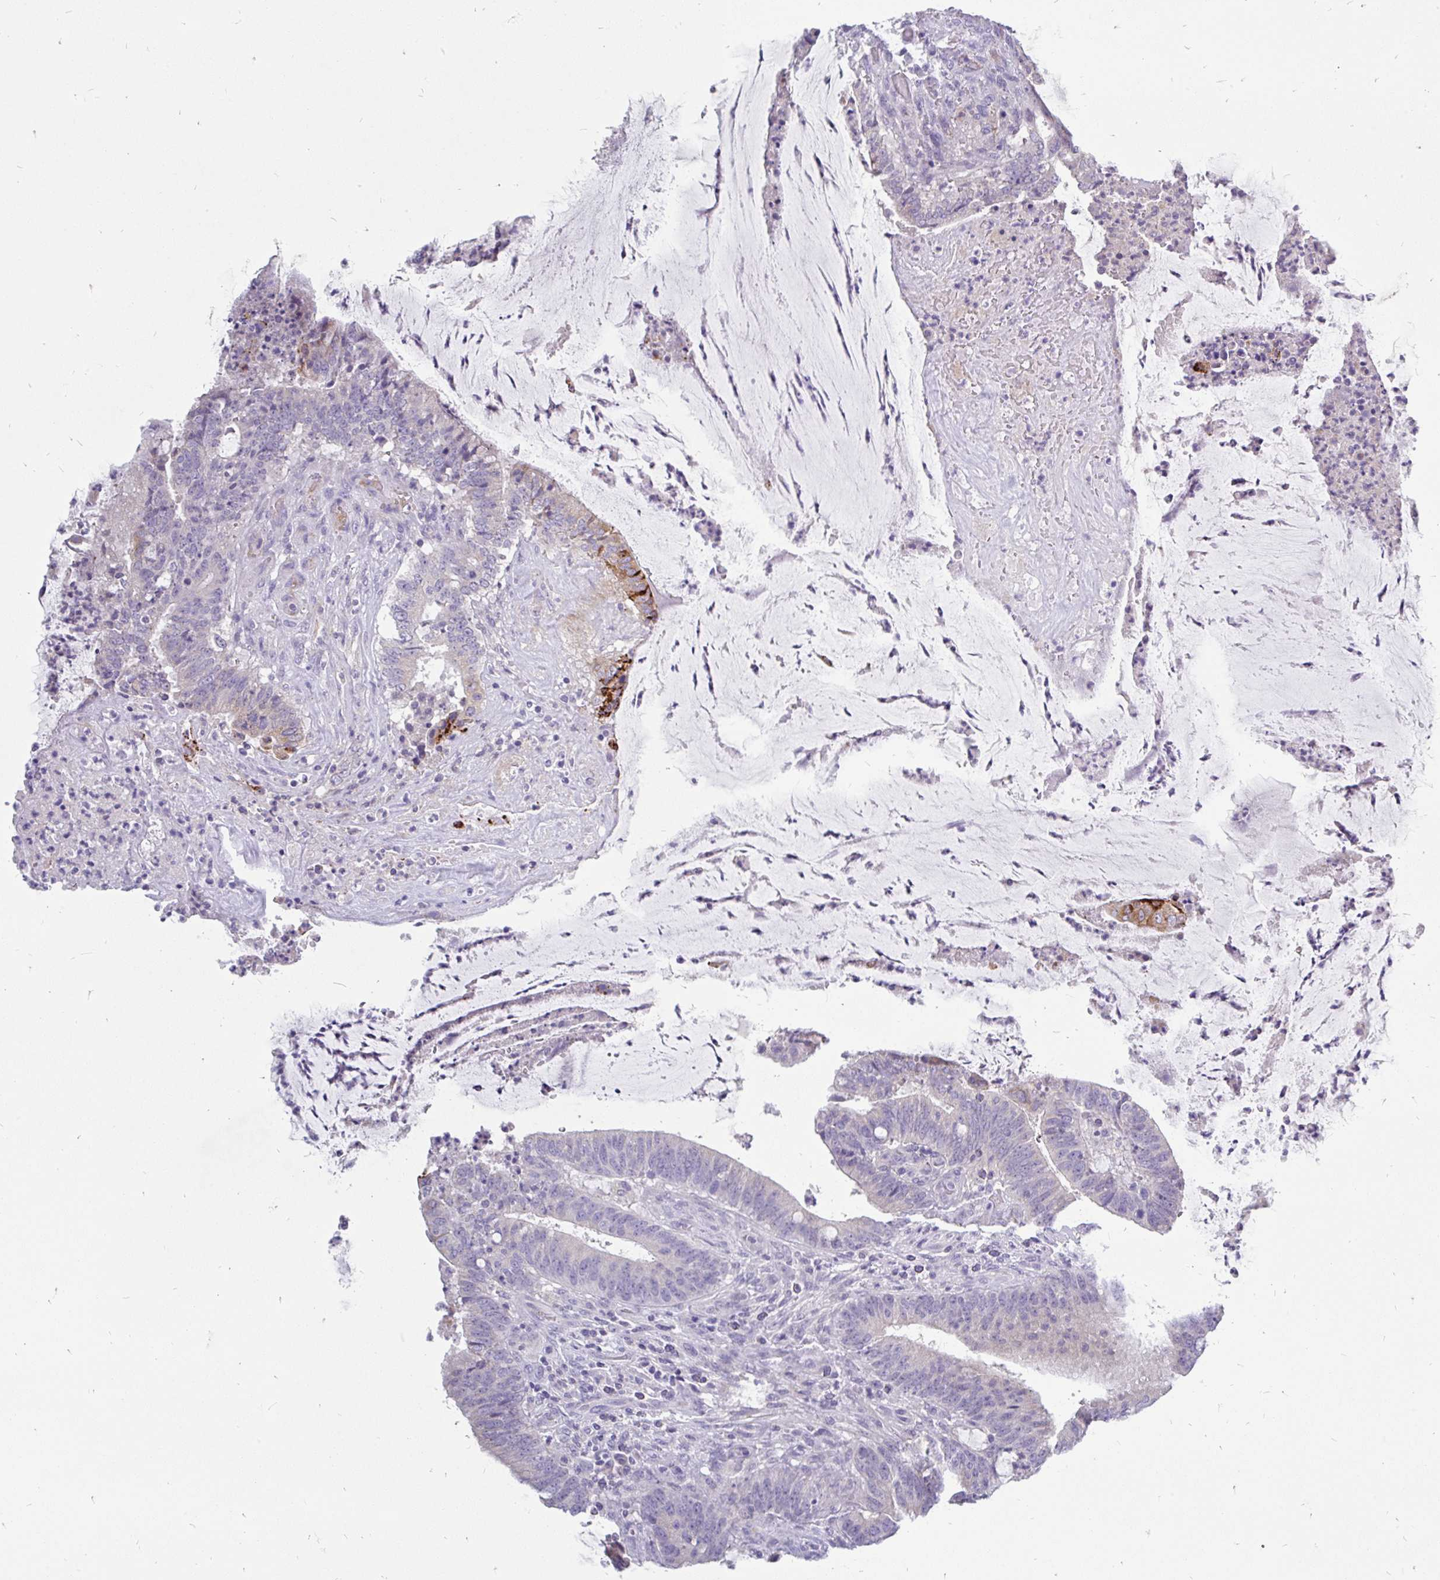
{"staining": {"intensity": "moderate", "quantity": "<25%", "location": "cytoplasmic/membranous"}, "tissue": "colorectal cancer", "cell_type": "Tumor cells", "image_type": "cancer", "snomed": [{"axis": "morphology", "description": "Adenocarcinoma, NOS"}, {"axis": "topography", "description": "Colon"}], "caption": "Immunohistochemical staining of colorectal adenocarcinoma shows low levels of moderate cytoplasmic/membranous protein positivity in approximately <25% of tumor cells.", "gene": "INTS5", "patient": {"sex": "female", "age": 43}}